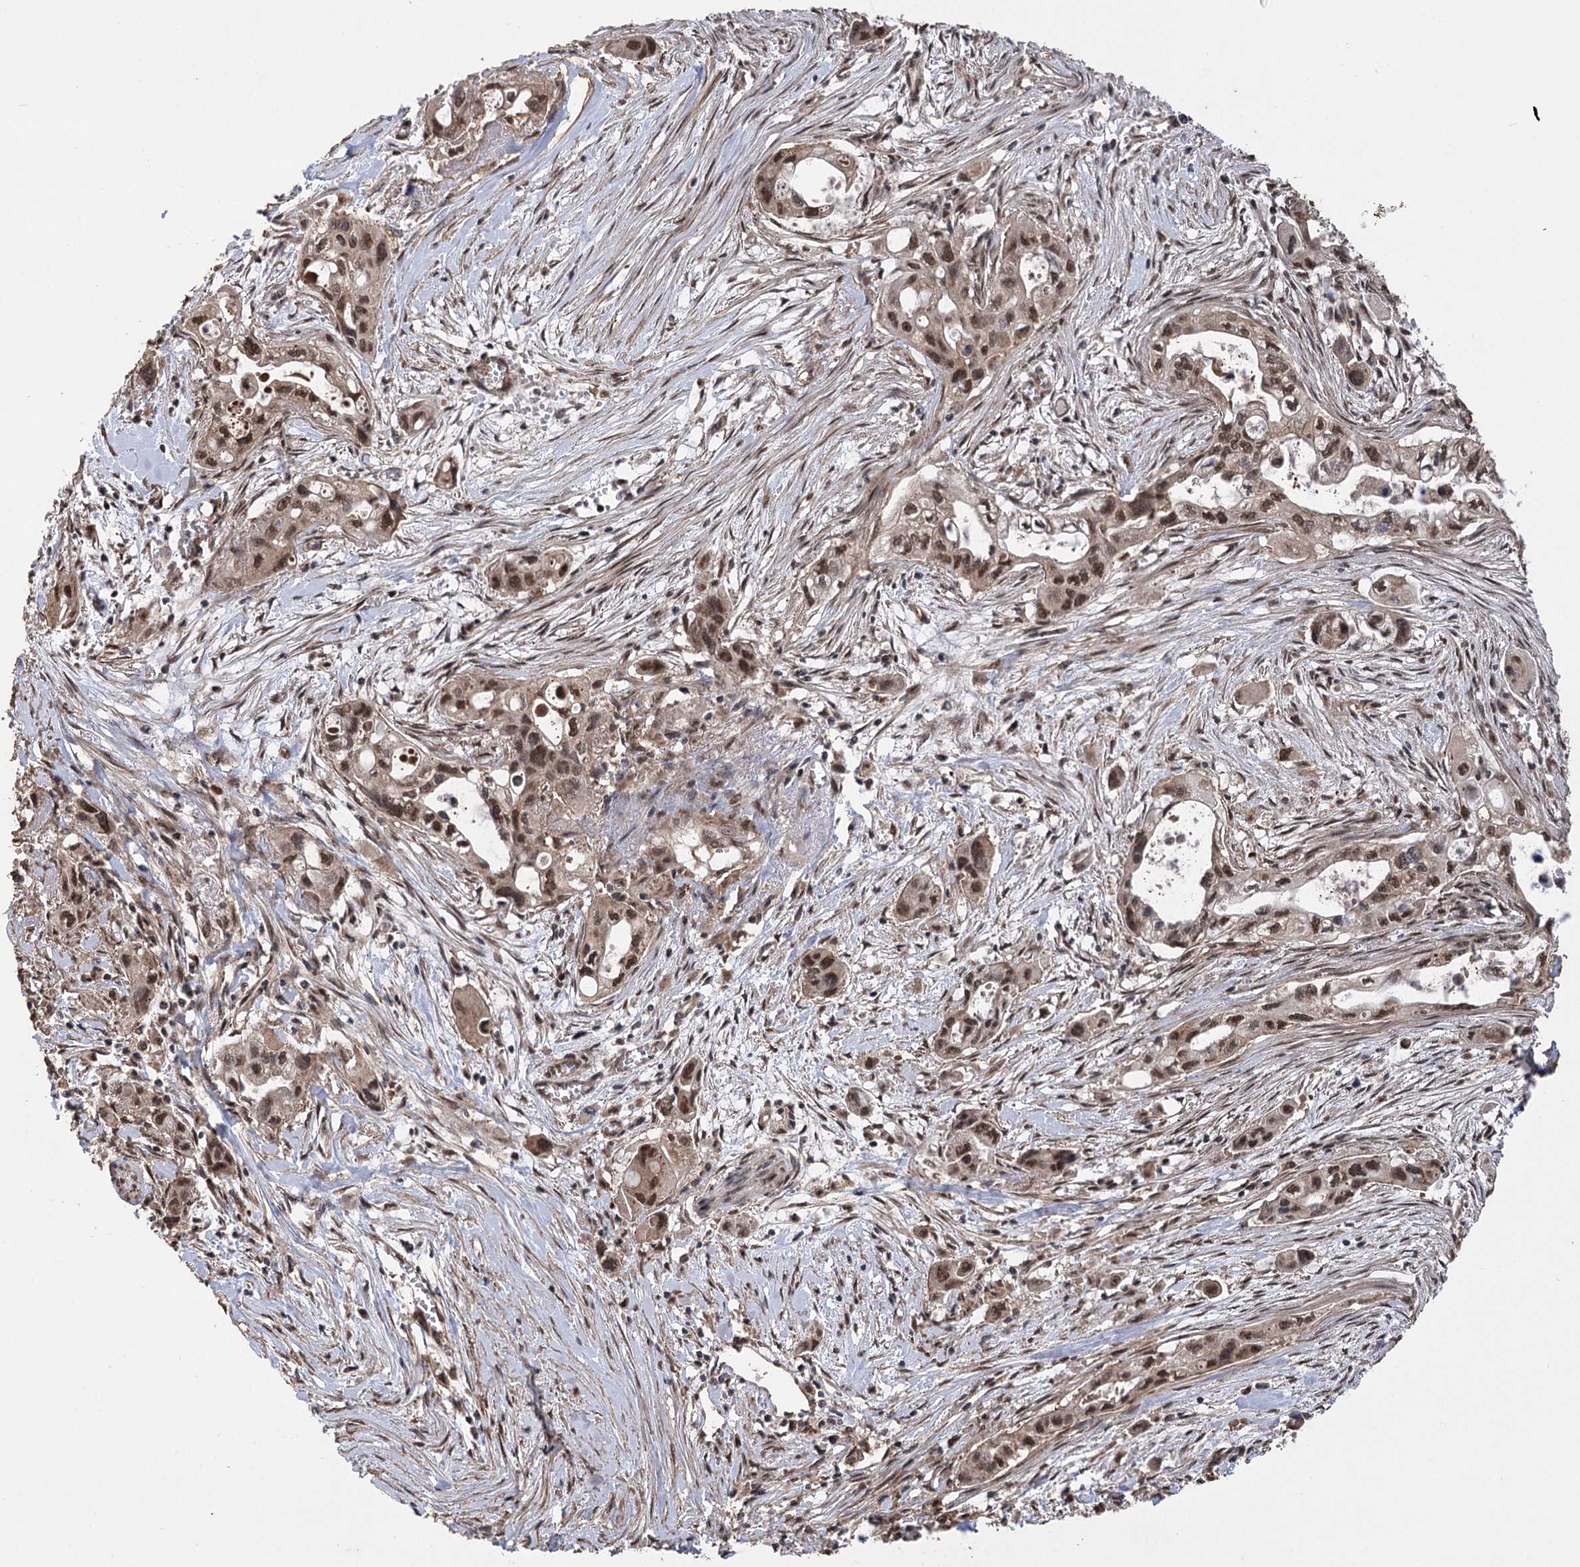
{"staining": {"intensity": "moderate", "quantity": ">75%", "location": "cytoplasmic/membranous,nuclear"}, "tissue": "pancreatic cancer", "cell_type": "Tumor cells", "image_type": "cancer", "snomed": [{"axis": "morphology", "description": "Adenocarcinoma, NOS"}, {"axis": "topography", "description": "Pancreas"}], "caption": "This is a photomicrograph of IHC staining of pancreatic cancer, which shows moderate positivity in the cytoplasmic/membranous and nuclear of tumor cells.", "gene": "TENM2", "patient": {"sex": "male", "age": 75}}